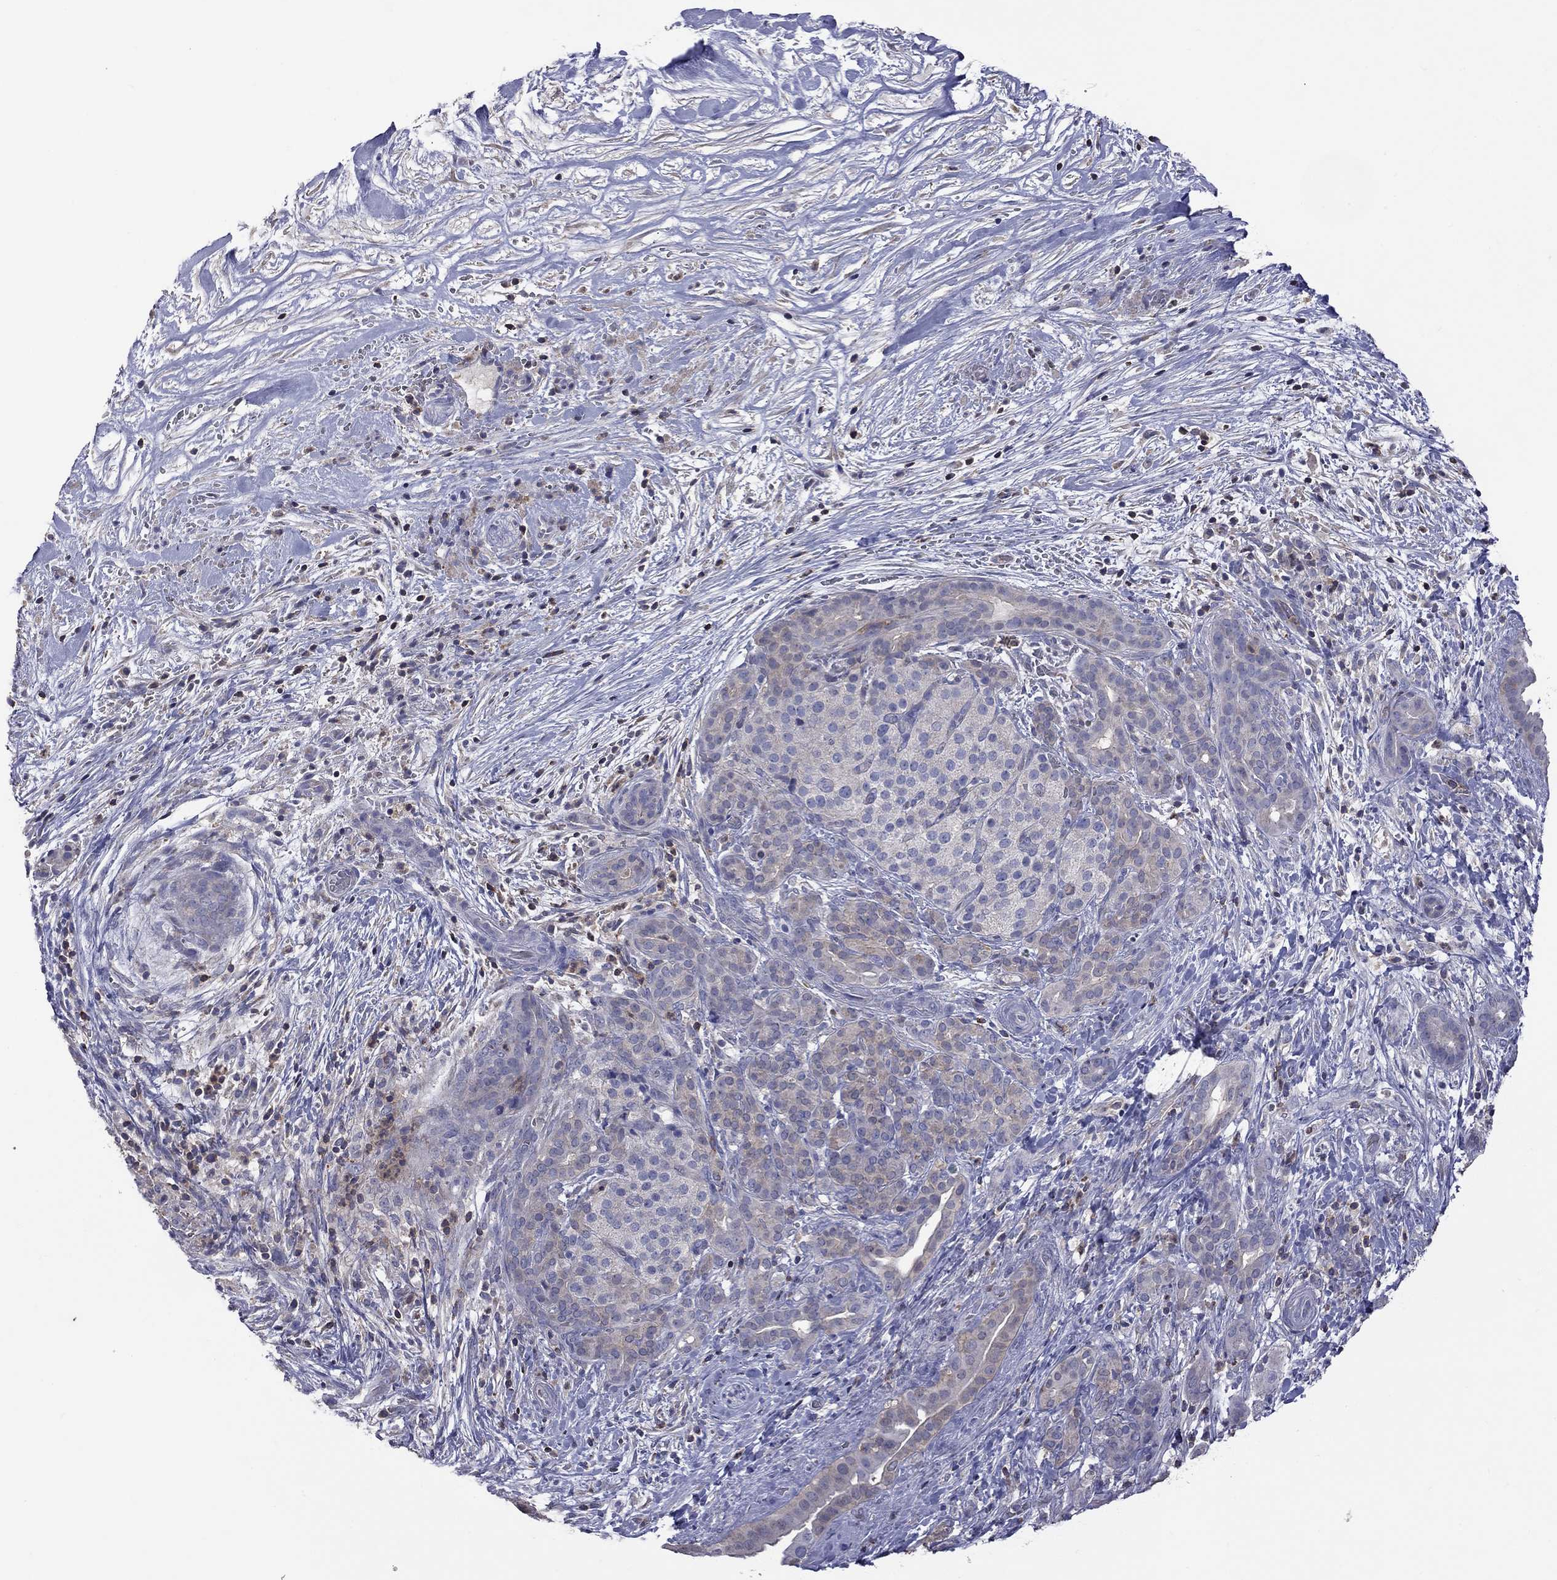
{"staining": {"intensity": "negative", "quantity": "none", "location": "none"}, "tissue": "pancreatic cancer", "cell_type": "Tumor cells", "image_type": "cancer", "snomed": [{"axis": "morphology", "description": "Adenocarcinoma, NOS"}, {"axis": "topography", "description": "Pancreas"}], "caption": "Human adenocarcinoma (pancreatic) stained for a protein using IHC displays no expression in tumor cells.", "gene": "IPCEF1", "patient": {"sex": "male", "age": 44}}